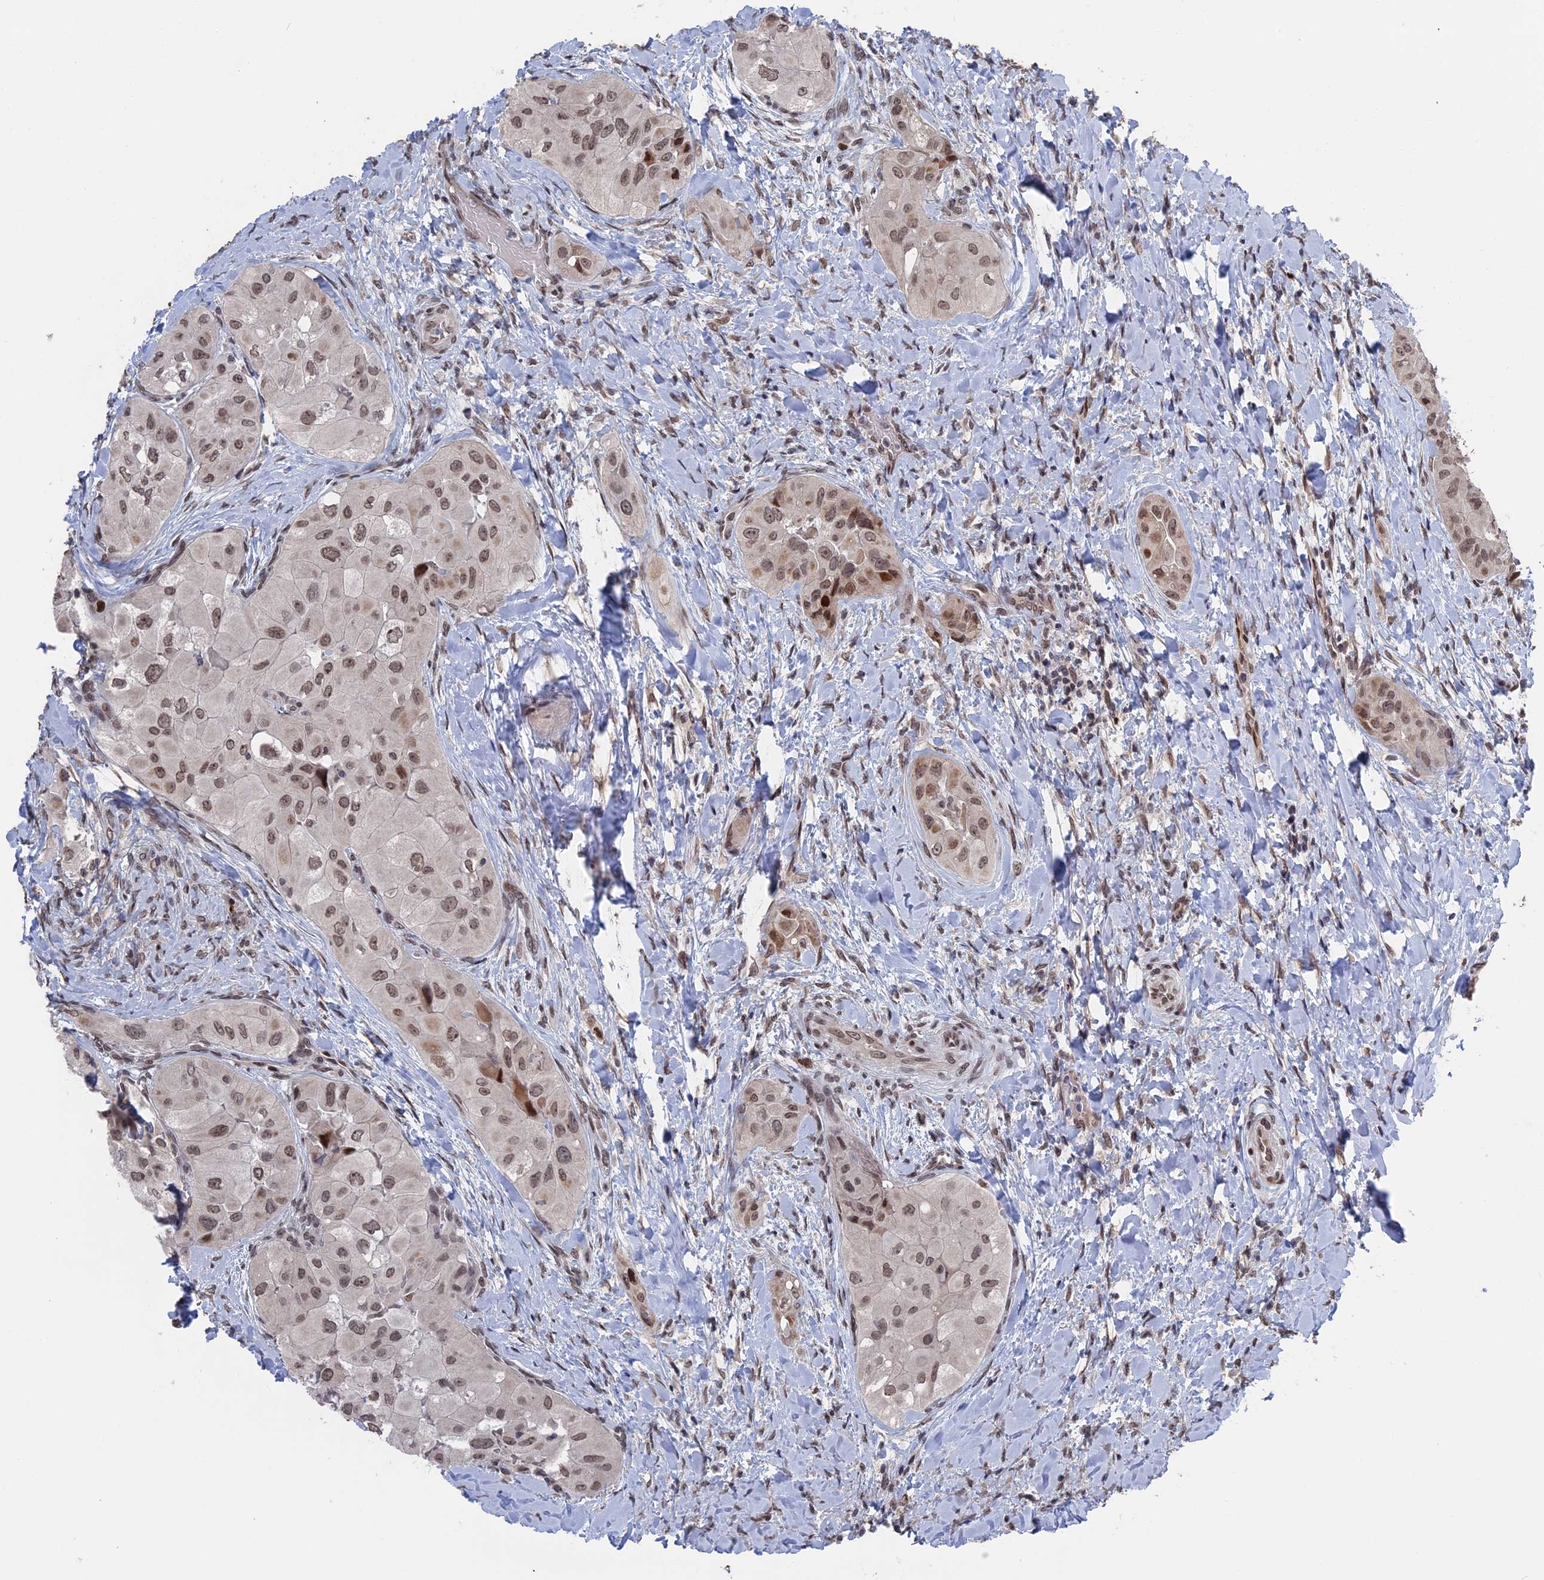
{"staining": {"intensity": "moderate", "quantity": ">75%", "location": "nuclear"}, "tissue": "thyroid cancer", "cell_type": "Tumor cells", "image_type": "cancer", "snomed": [{"axis": "morphology", "description": "Normal tissue, NOS"}, {"axis": "morphology", "description": "Papillary adenocarcinoma, NOS"}, {"axis": "topography", "description": "Thyroid gland"}], "caption": "This is a micrograph of immunohistochemistry (IHC) staining of thyroid papillary adenocarcinoma, which shows moderate staining in the nuclear of tumor cells.", "gene": "NR2C2AP", "patient": {"sex": "female", "age": 59}}